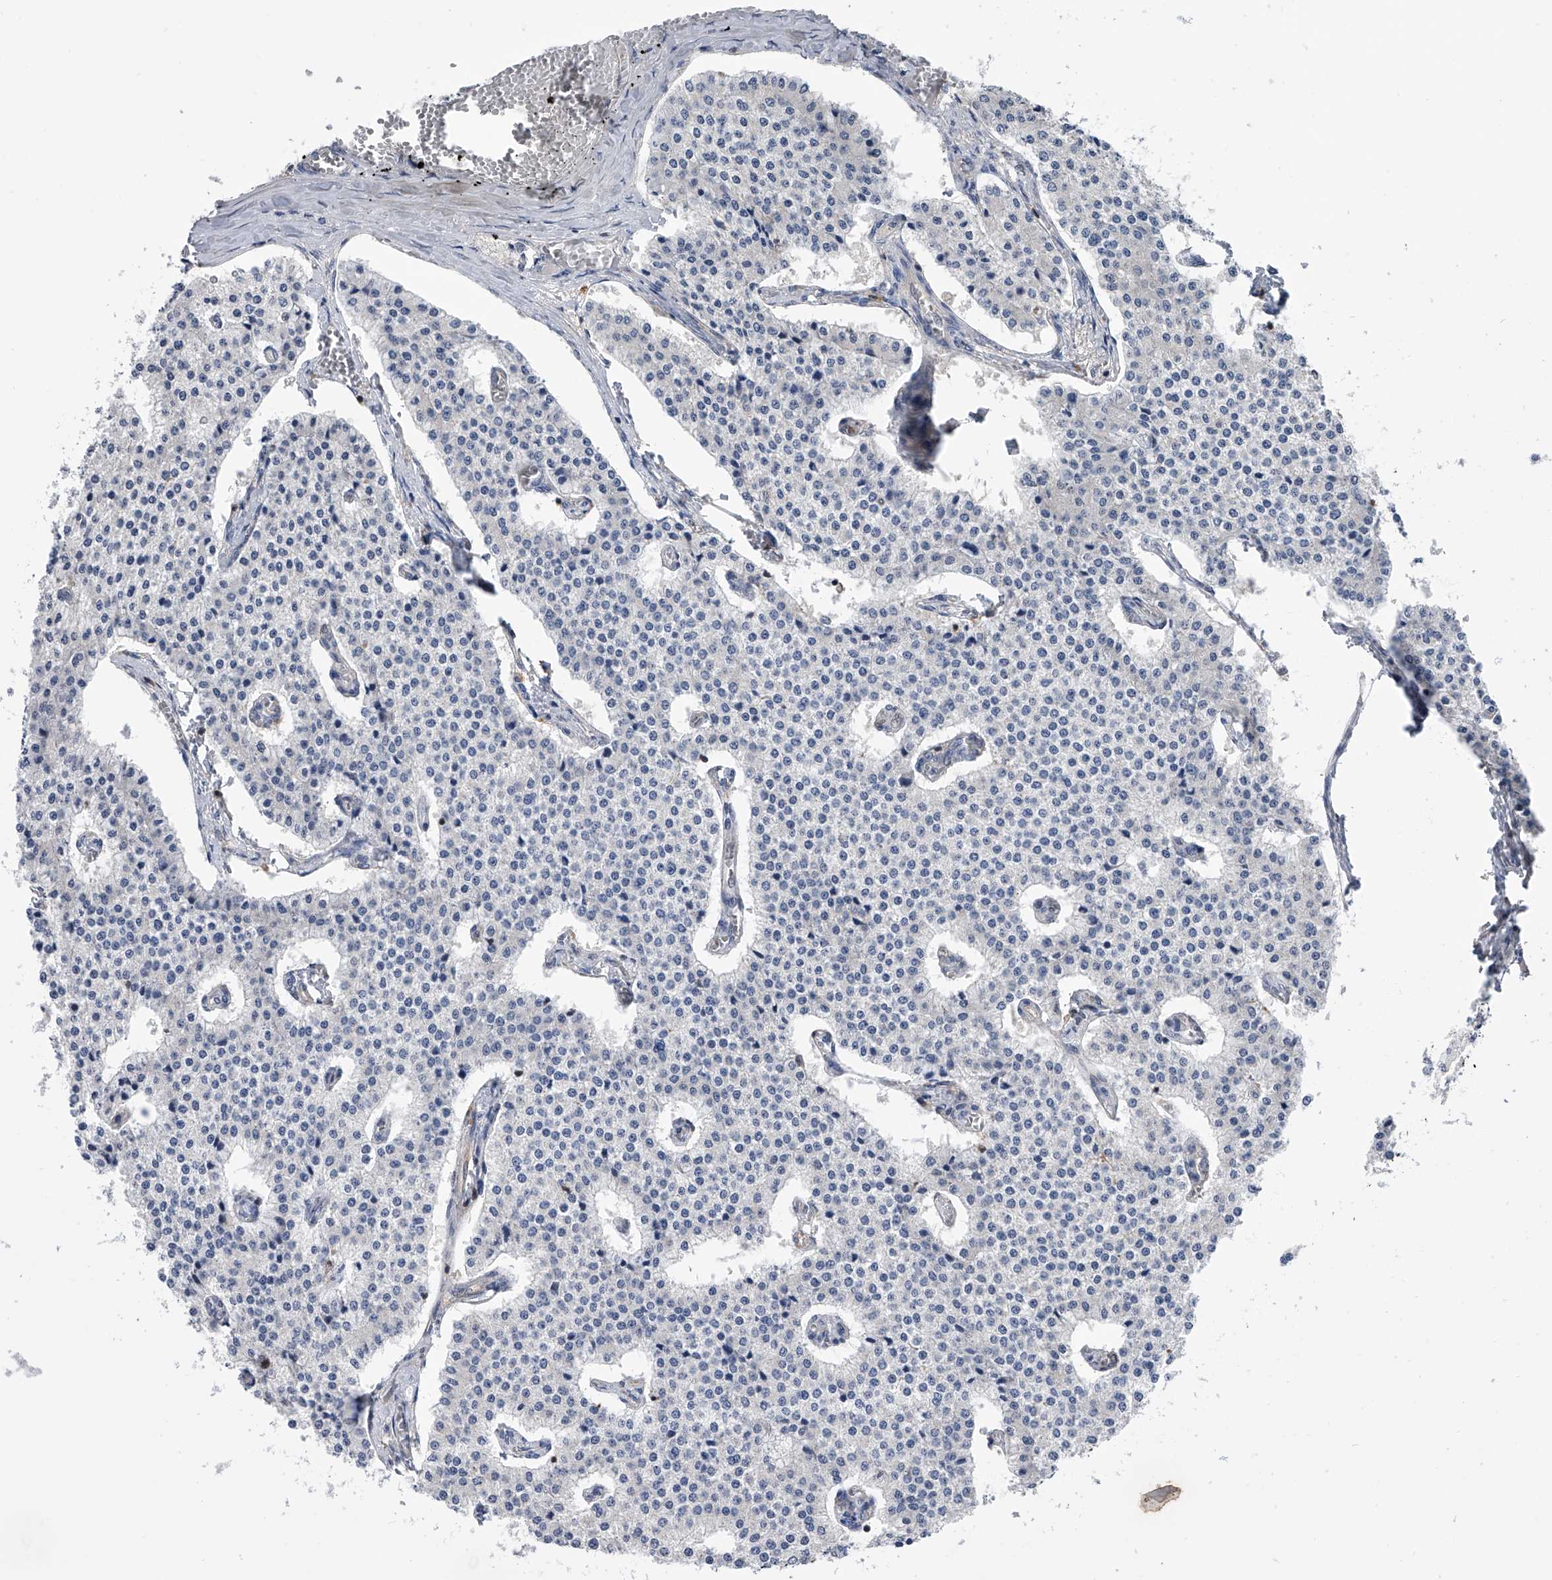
{"staining": {"intensity": "negative", "quantity": "none", "location": "none"}, "tissue": "carcinoid", "cell_type": "Tumor cells", "image_type": "cancer", "snomed": [{"axis": "morphology", "description": "Carcinoid, malignant, NOS"}, {"axis": "topography", "description": "Colon"}], "caption": "IHC image of human carcinoid (malignant) stained for a protein (brown), which displays no expression in tumor cells.", "gene": "SERPINB9", "patient": {"sex": "female", "age": 52}}